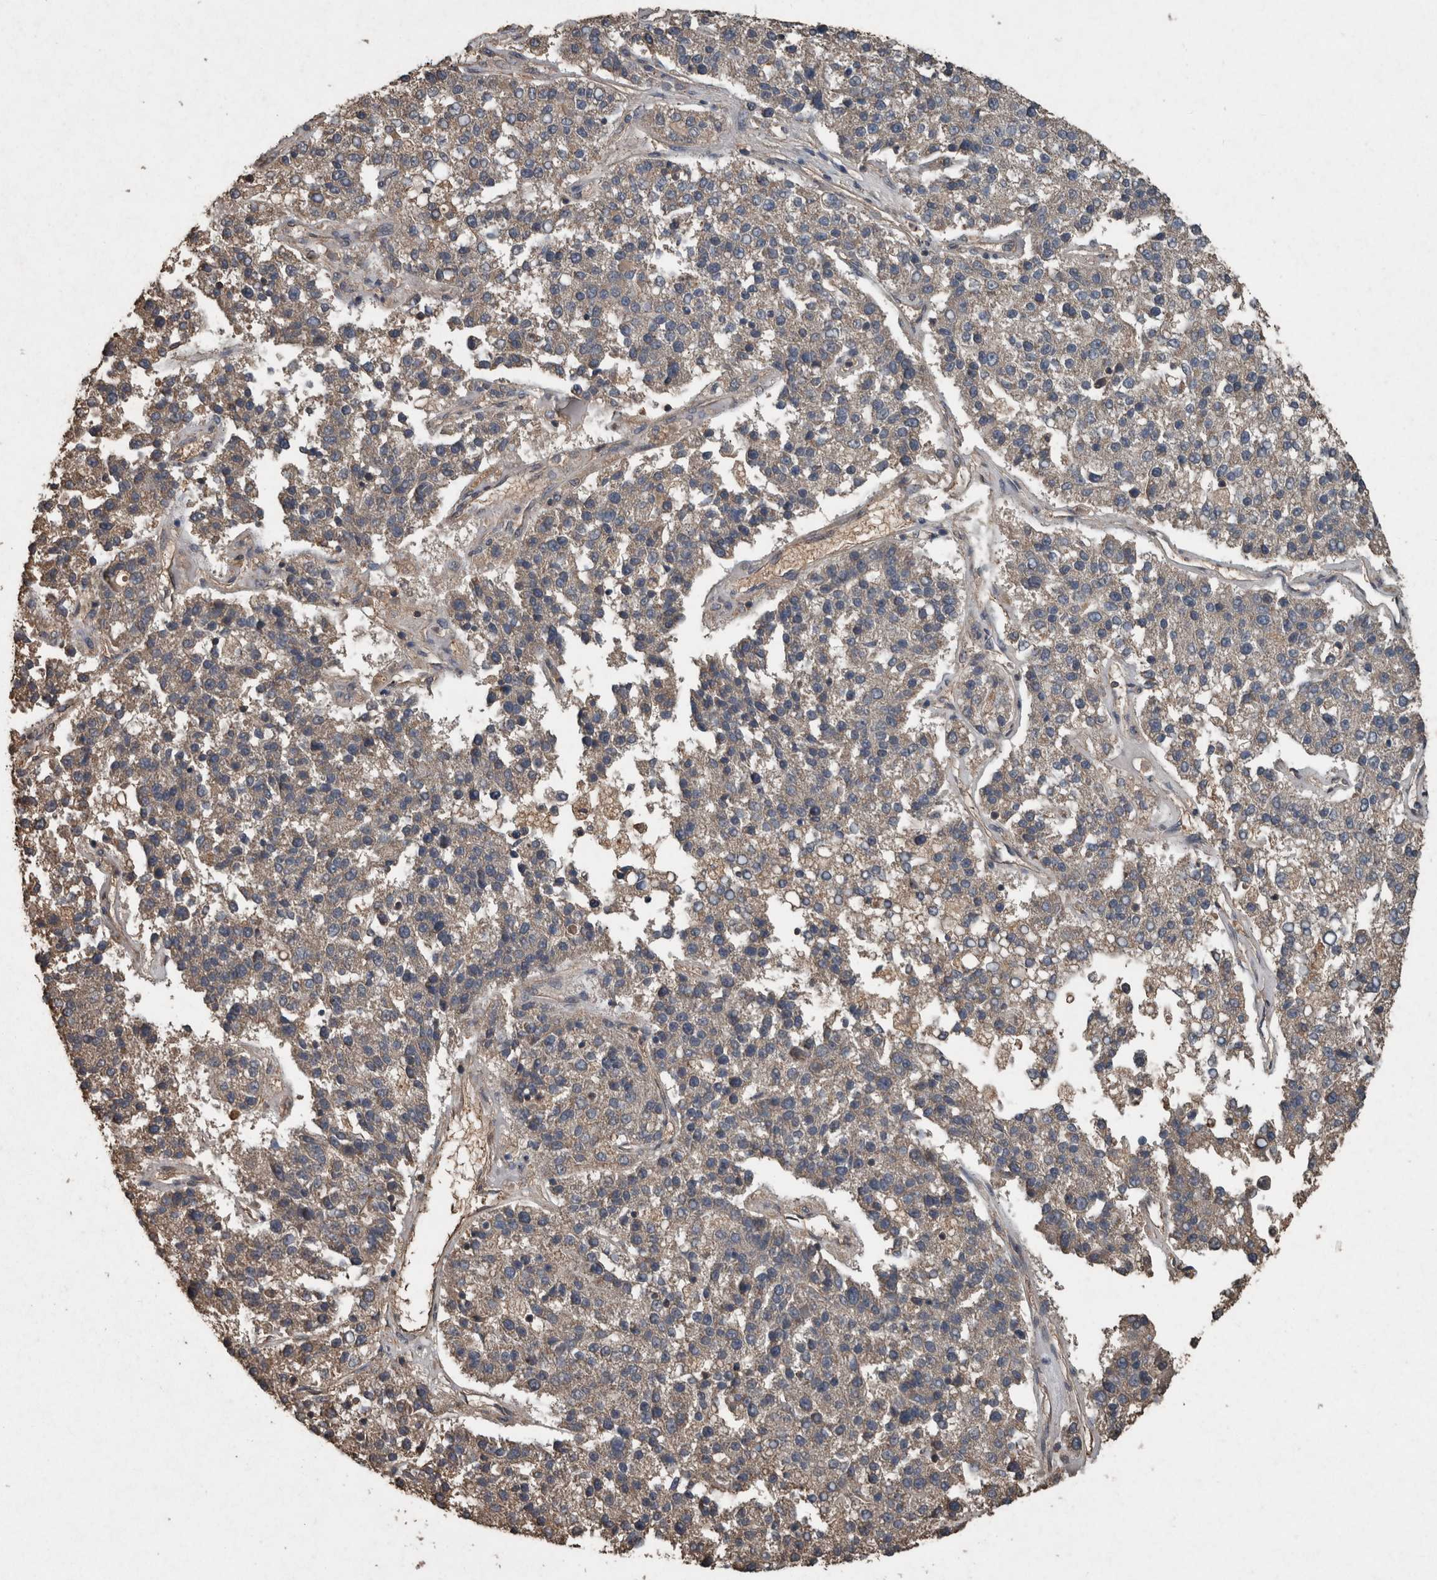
{"staining": {"intensity": "weak", "quantity": "25%-75%", "location": "cytoplasmic/membranous"}, "tissue": "pancreatic cancer", "cell_type": "Tumor cells", "image_type": "cancer", "snomed": [{"axis": "morphology", "description": "Adenocarcinoma, NOS"}, {"axis": "topography", "description": "Pancreas"}], "caption": "Weak cytoplasmic/membranous staining is seen in approximately 25%-75% of tumor cells in pancreatic cancer (adenocarcinoma).", "gene": "FGFRL1", "patient": {"sex": "female", "age": 61}}